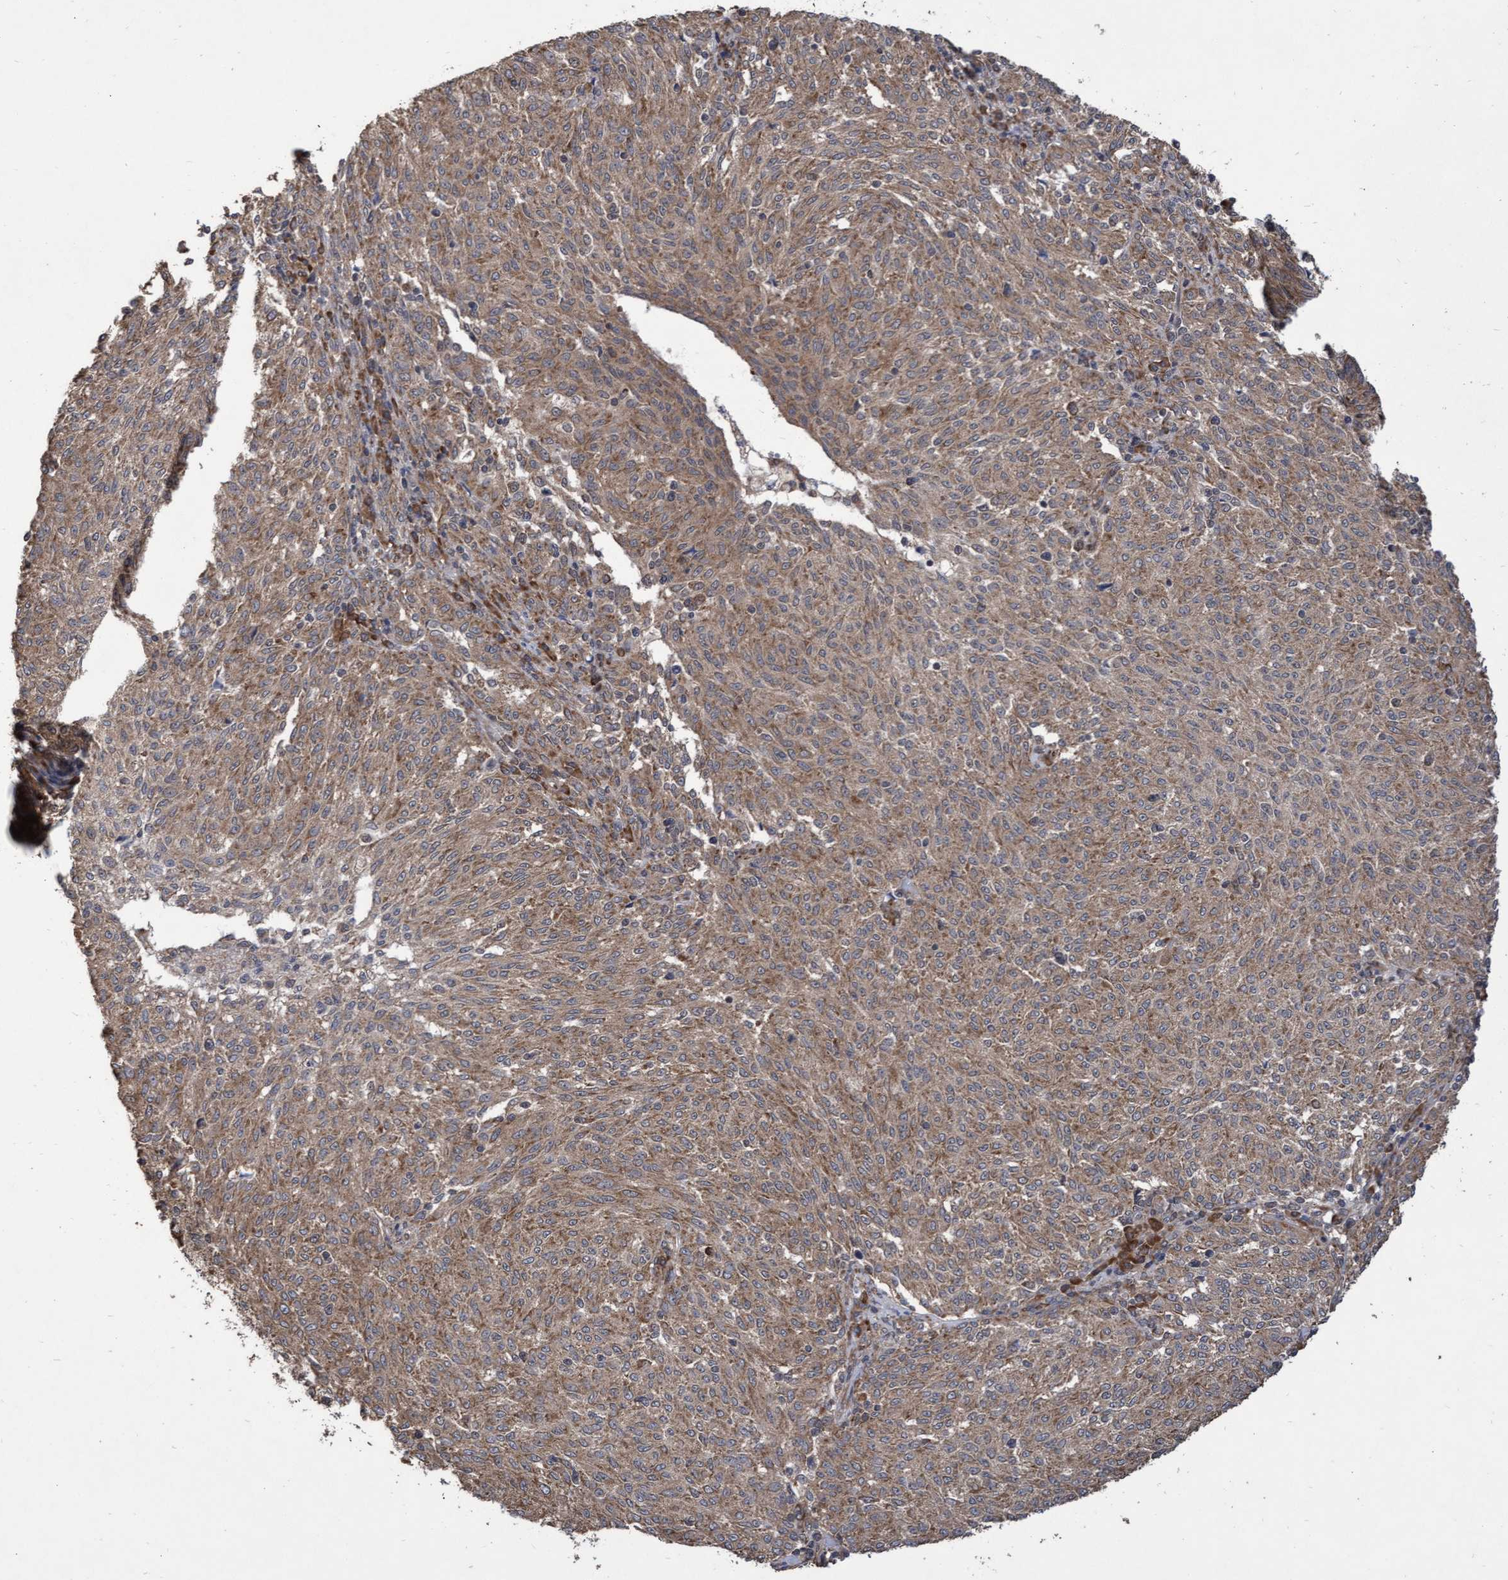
{"staining": {"intensity": "moderate", "quantity": ">75%", "location": "cytoplasmic/membranous"}, "tissue": "melanoma", "cell_type": "Tumor cells", "image_type": "cancer", "snomed": [{"axis": "morphology", "description": "Malignant melanoma, NOS"}, {"axis": "topography", "description": "Skin"}], "caption": "This photomicrograph exhibits melanoma stained with immunohistochemistry (IHC) to label a protein in brown. The cytoplasmic/membranous of tumor cells show moderate positivity for the protein. Nuclei are counter-stained blue.", "gene": "ABCF2", "patient": {"sex": "female", "age": 72}}